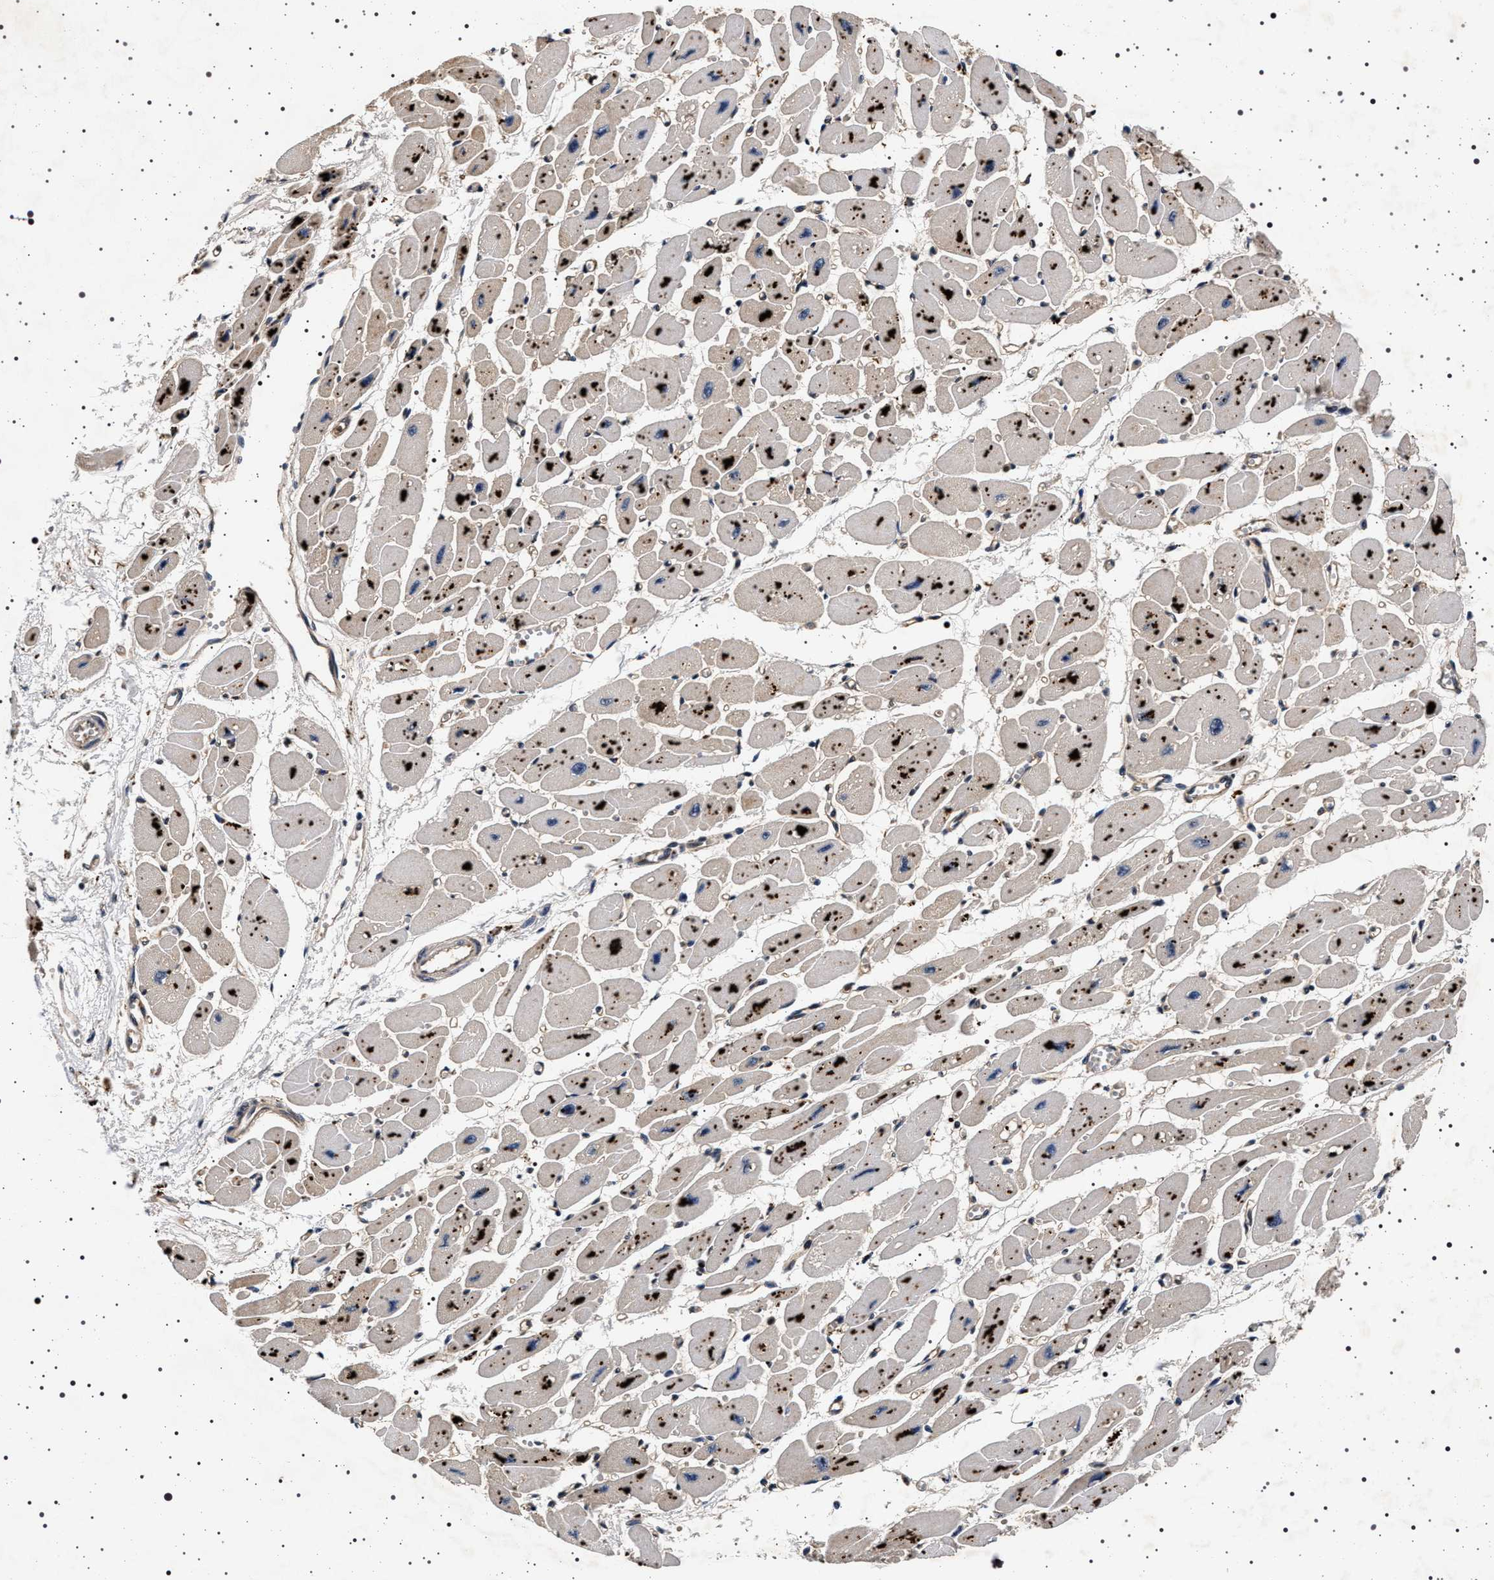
{"staining": {"intensity": "strong", "quantity": "<25%", "location": "cytoplasmic/membranous"}, "tissue": "heart muscle", "cell_type": "Cardiomyocytes", "image_type": "normal", "snomed": [{"axis": "morphology", "description": "Normal tissue, NOS"}, {"axis": "topography", "description": "Heart"}], "caption": "IHC of benign heart muscle shows medium levels of strong cytoplasmic/membranous staining in approximately <25% of cardiomyocytes.", "gene": "CDKN1B", "patient": {"sex": "female", "age": 54}}